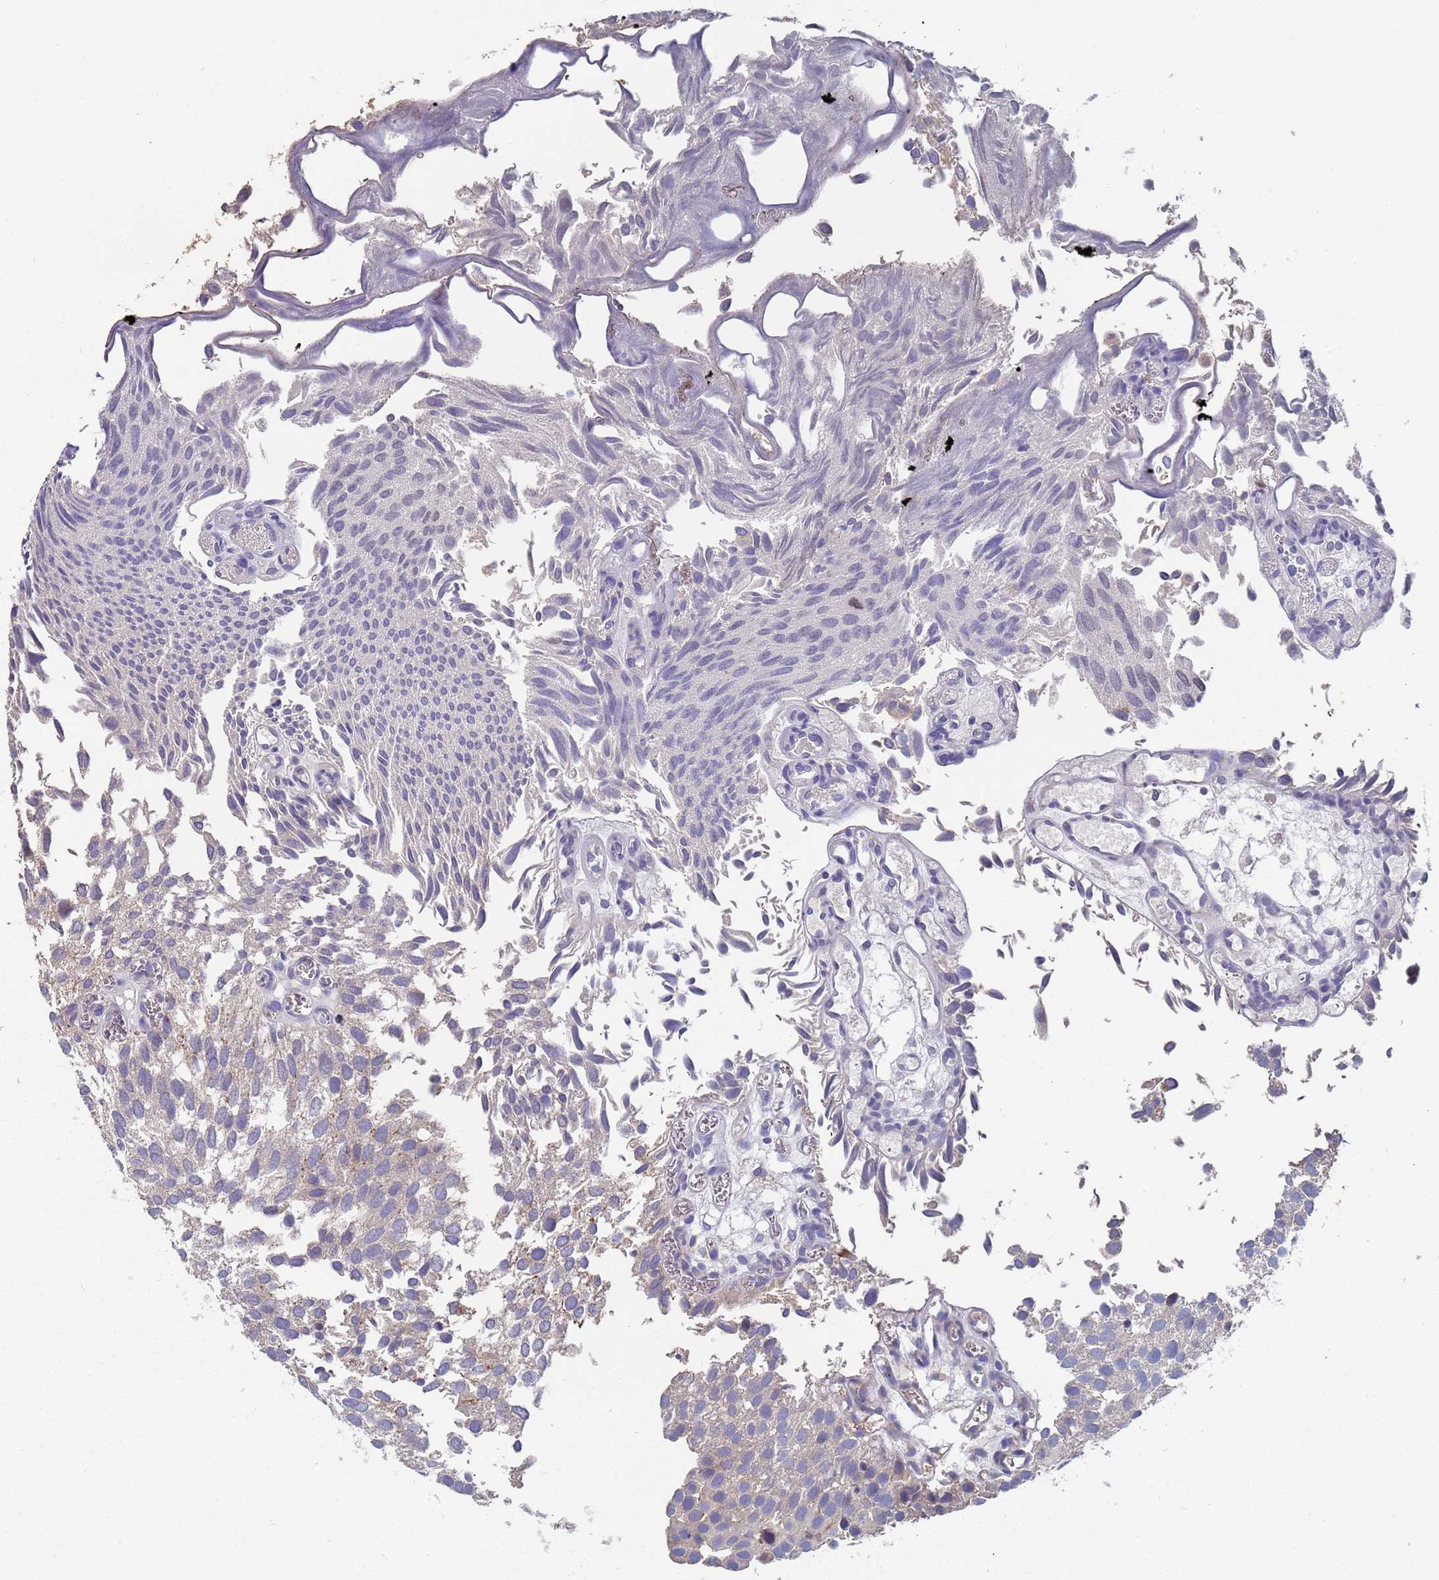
{"staining": {"intensity": "negative", "quantity": "none", "location": "none"}, "tissue": "urothelial cancer", "cell_type": "Tumor cells", "image_type": "cancer", "snomed": [{"axis": "morphology", "description": "Urothelial carcinoma, Low grade"}, {"axis": "topography", "description": "Urinary bladder"}], "caption": "Micrograph shows no significant protein expression in tumor cells of urothelial cancer.", "gene": "MALRD1", "patient": {"sex": "male", "age": 88}}